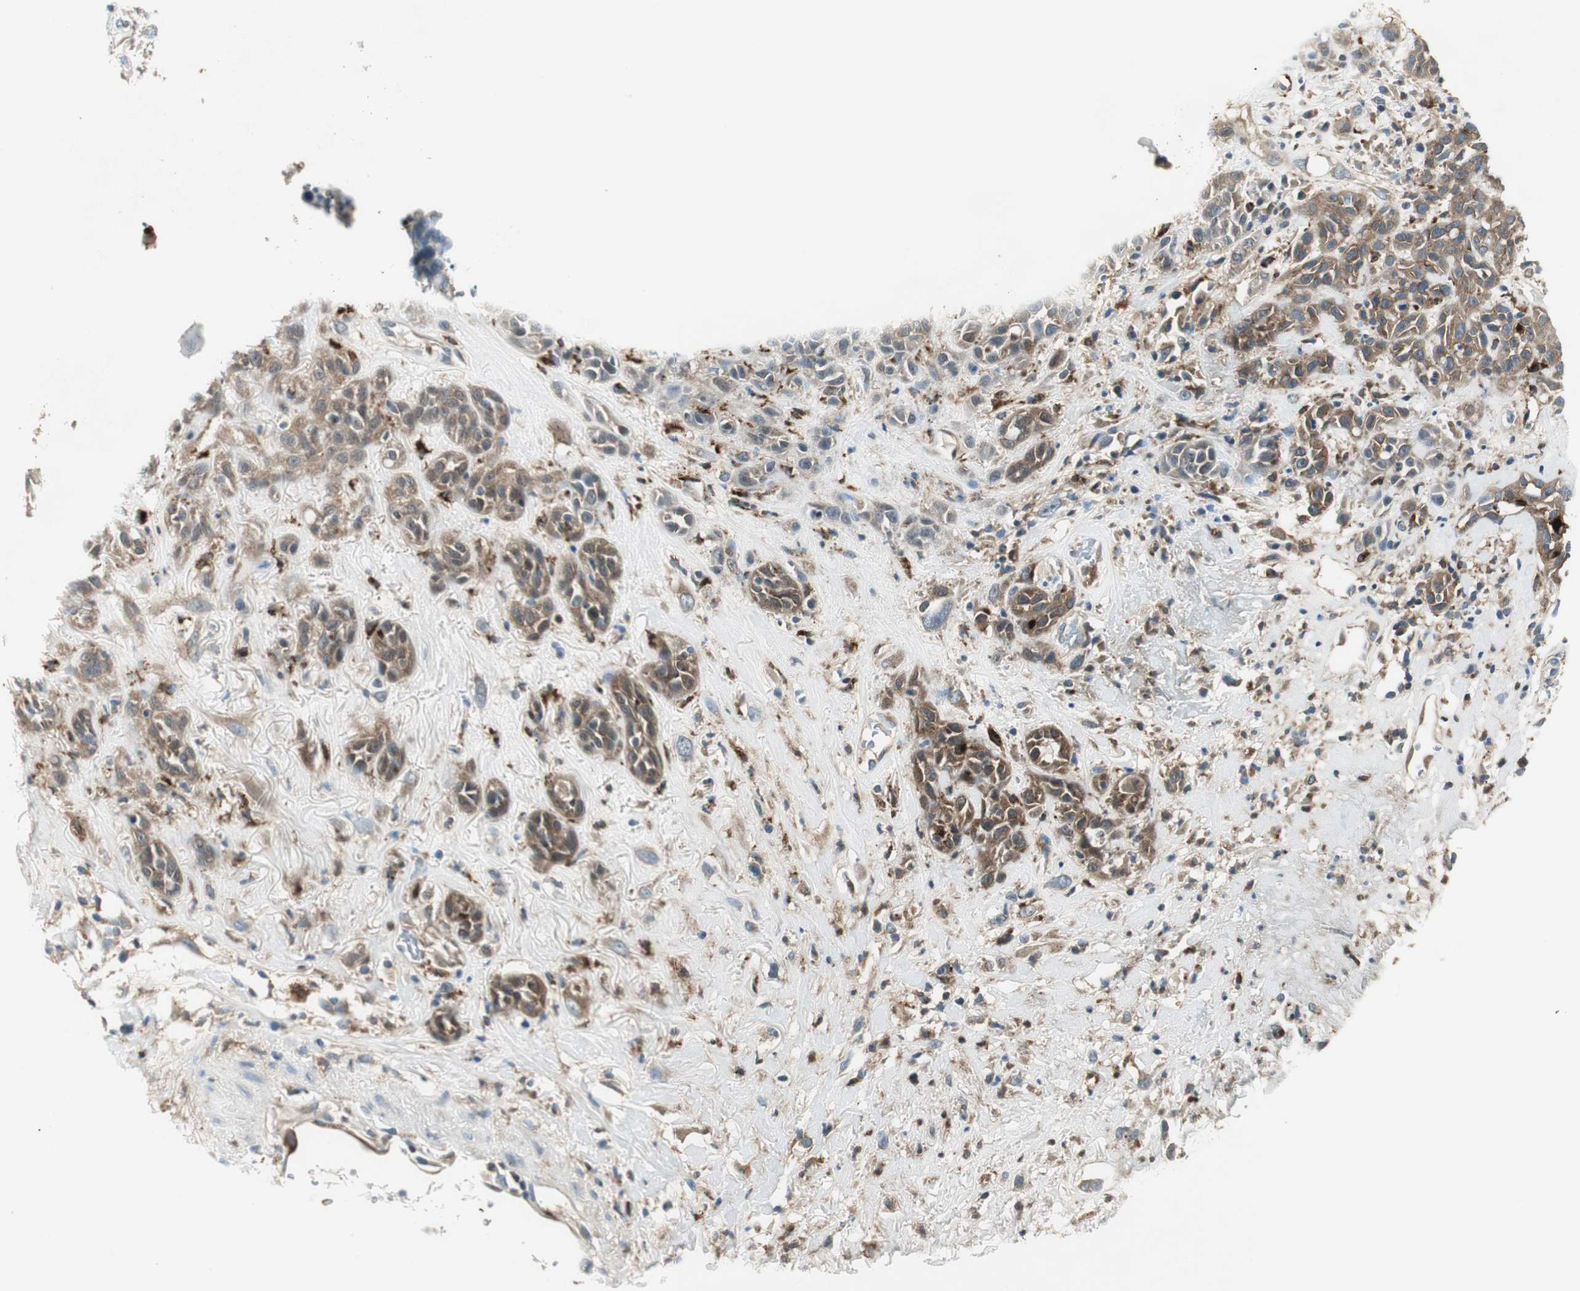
{"staining": {"intensity": "moderate", "quantity": ">75%", "location": "cytoplasmic/membranous"}, "tissue": "head and neck cancer", "cell_type": "Tumor cells", "image_type": "cancer", "snomed": [{"axis": "morphology", "description": "Squamous cell carcinoma, NOS"}, {"axis": "topography", "description": "Head-Neck"}], "caption": "Immunohistochemistry (IHC) of head and neck squamous cell carcinoma reveals medium levels of moderate cytoplasmic/membranous expression in approximately >75% of tumor cells.", "gene": "NCK1", "patient": {"sex": "male", "age": 62}}